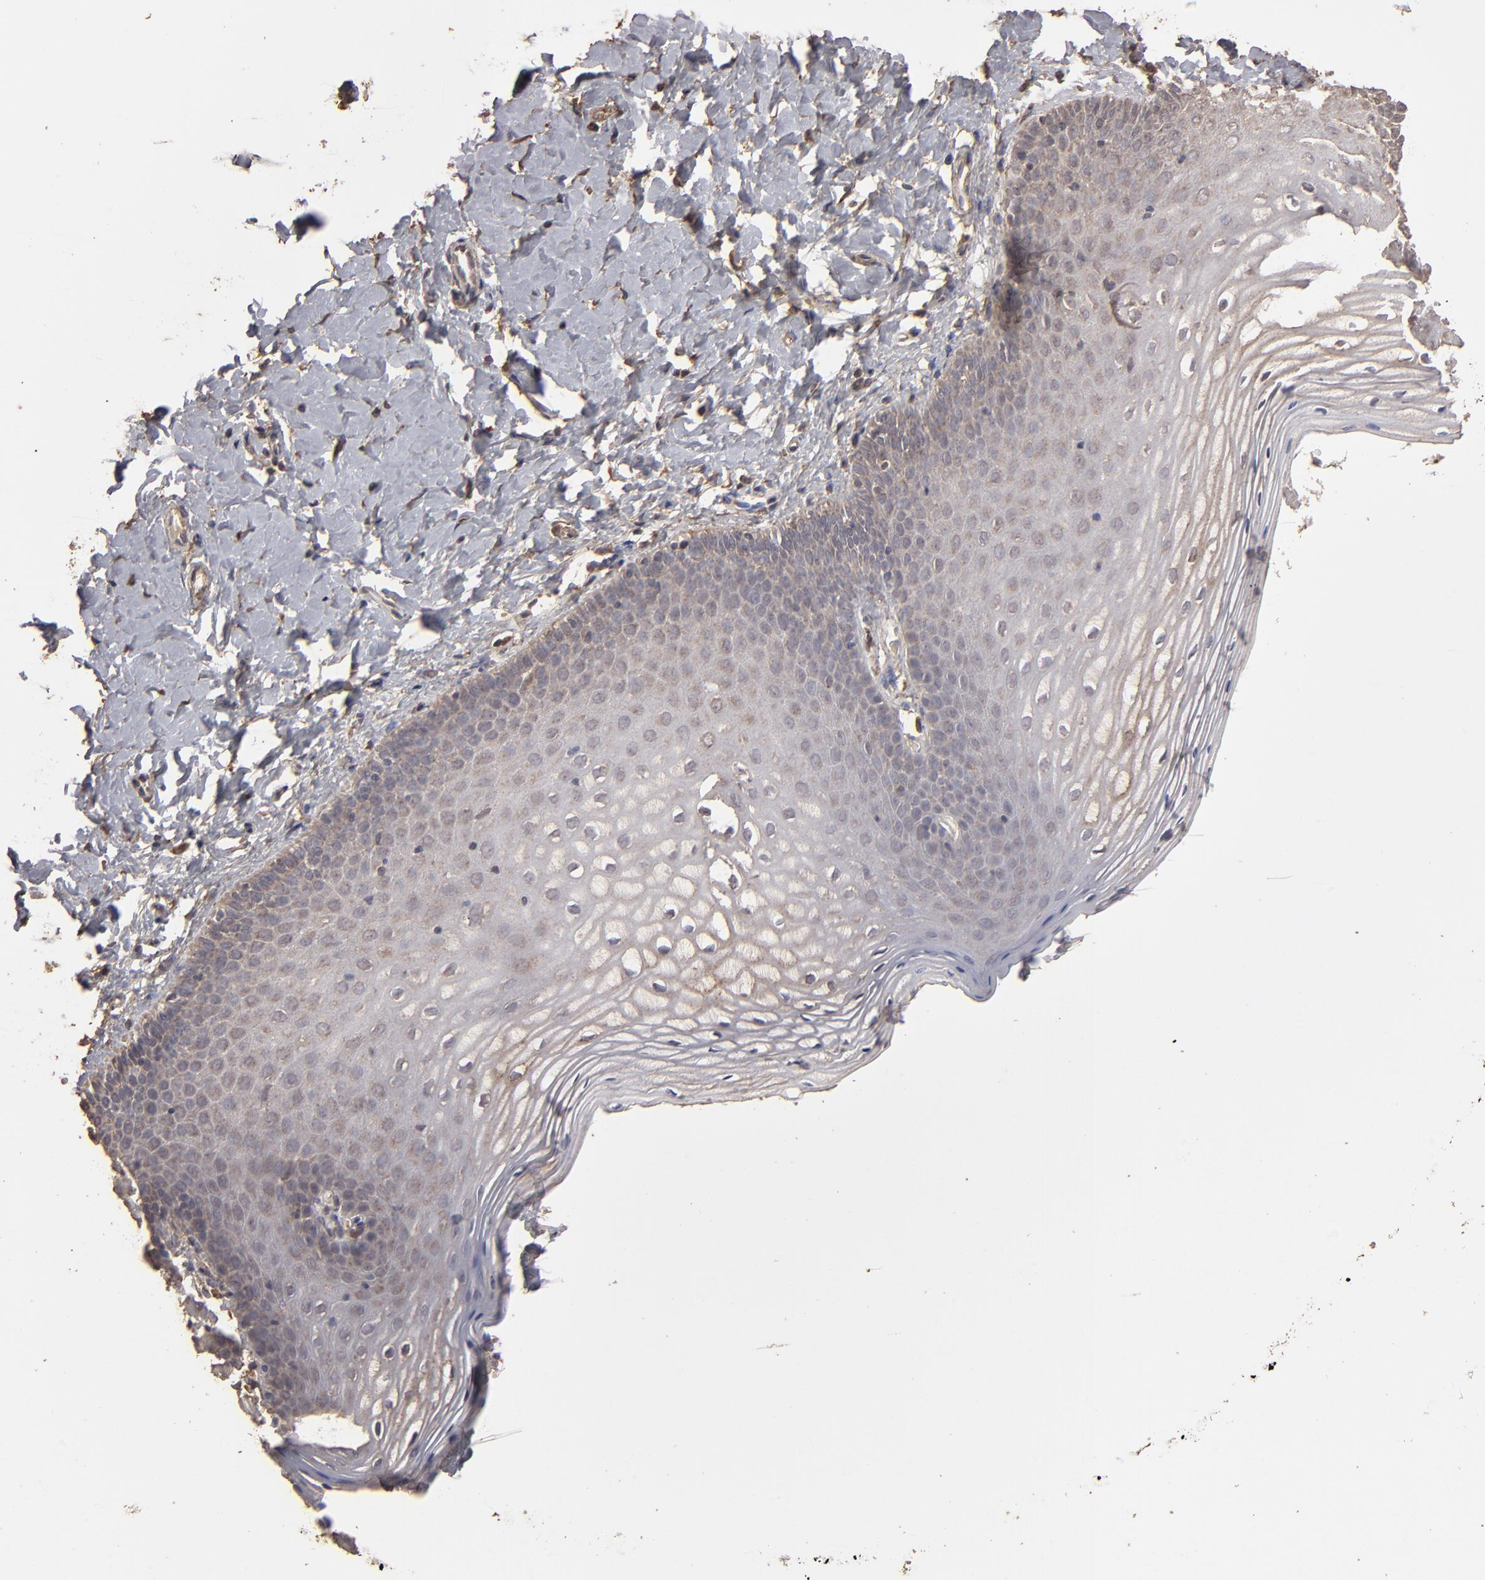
{"staining": {"intensity": "weak", "quantity": ">75%", "location": "cytoplasmic/membranous"}, "tissue": "vagina", "cell_type": "Squamous epithelial cells", "image_type": "normal", "snomed": [{"axis": "morphology", "description": "Normal tissue, NOS"}, {"axis": "topography", "description": "Vagina"}], "caption": "Immunohistochemical staining of benign vagina displays weak cytoplasmic/membranous protein positivity in about >75% of squamous epithelial cells. Nuclei are stained in blue.", "gene": "MMP2", "patient": {"sex": "female", "age": 55}}